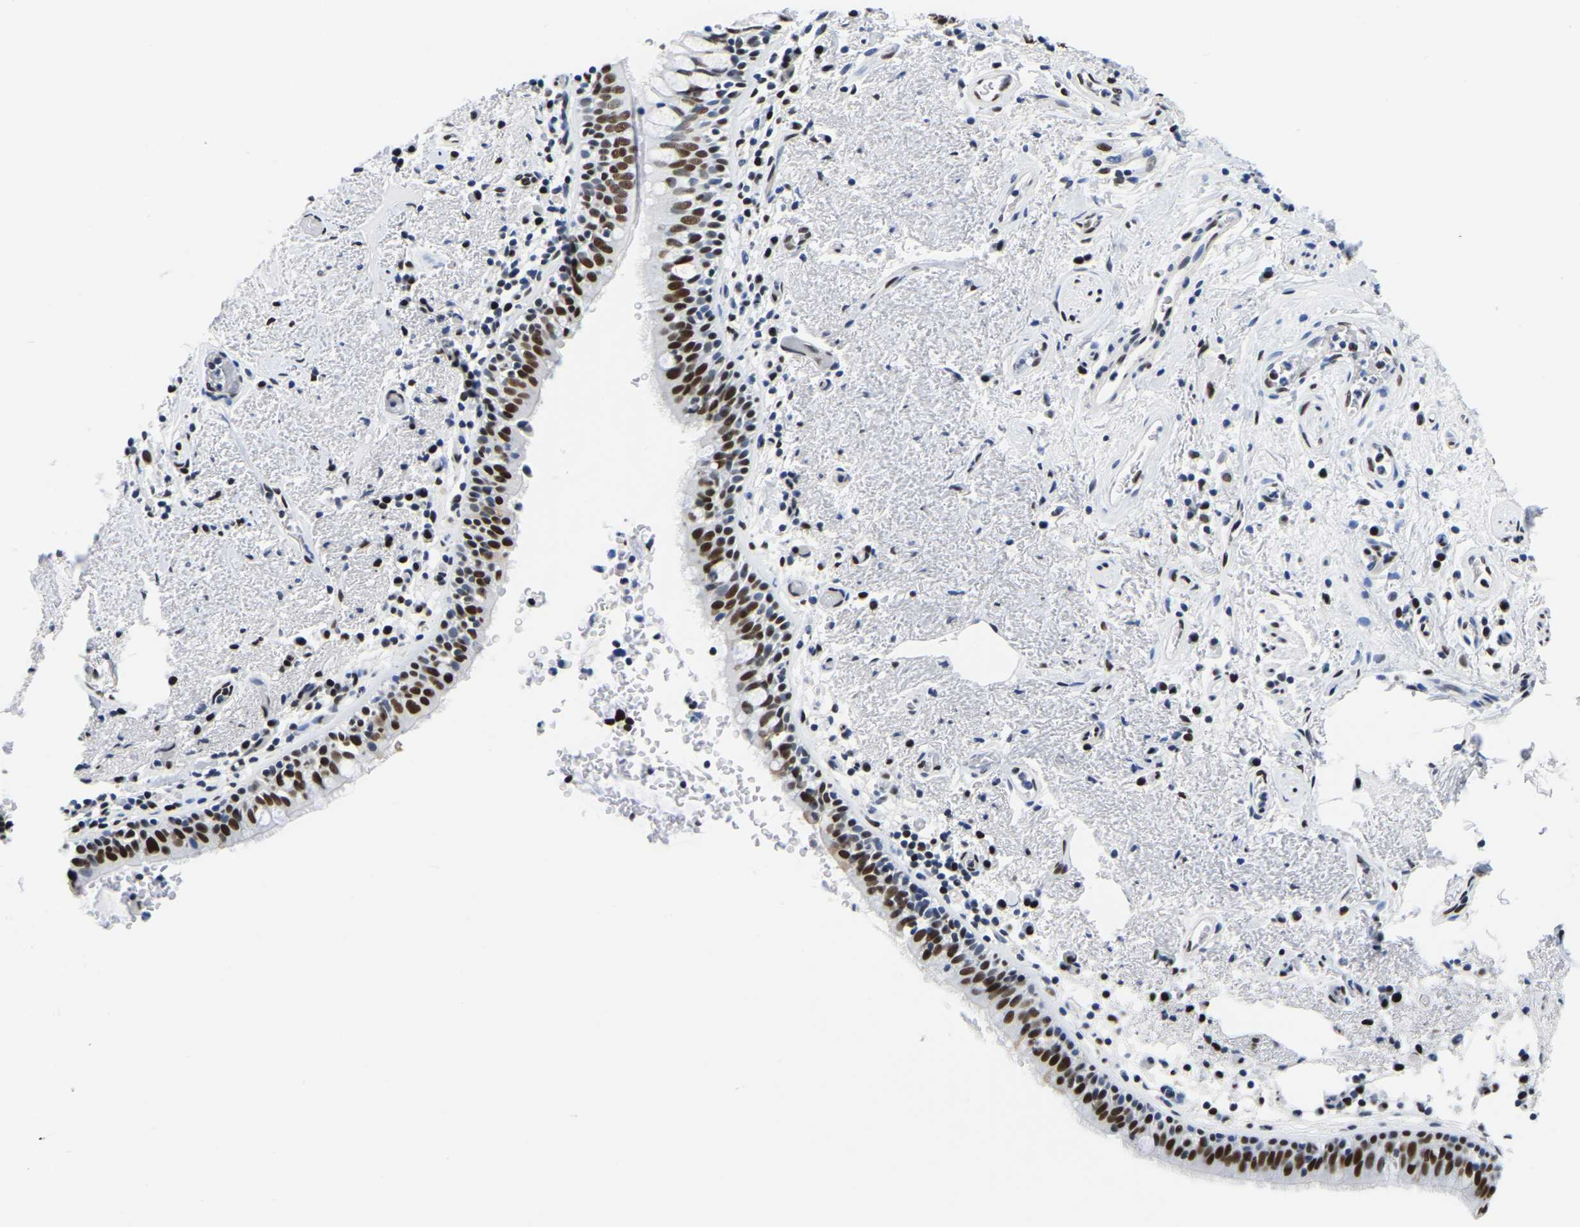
{"staining": {"intensity": "strong", "quantity": ">75%", "location": "nuclear"}, "tissue": "bronchus", "cell_type": "Respiratory epithelial cells", "image_type": "normal", "snomed": [{"axis": "morphology", "description": "Normal tissue, NOS"}, {"axis": "morphology", "description": "Inflammation, NOS"}, {"axis": "topography", "description": "Cartilage tissue"}, {"axis": "topography", "description": "Bronchus"}], "caption": "IHC image of benign human bronchus stained for a protein (brown), which exhibits high levels of strong nuclear expression in approximately >75% of respiratory epithelial cells.", "gene": "UBA1", "patient": {"sex": "male", "age": 77}}